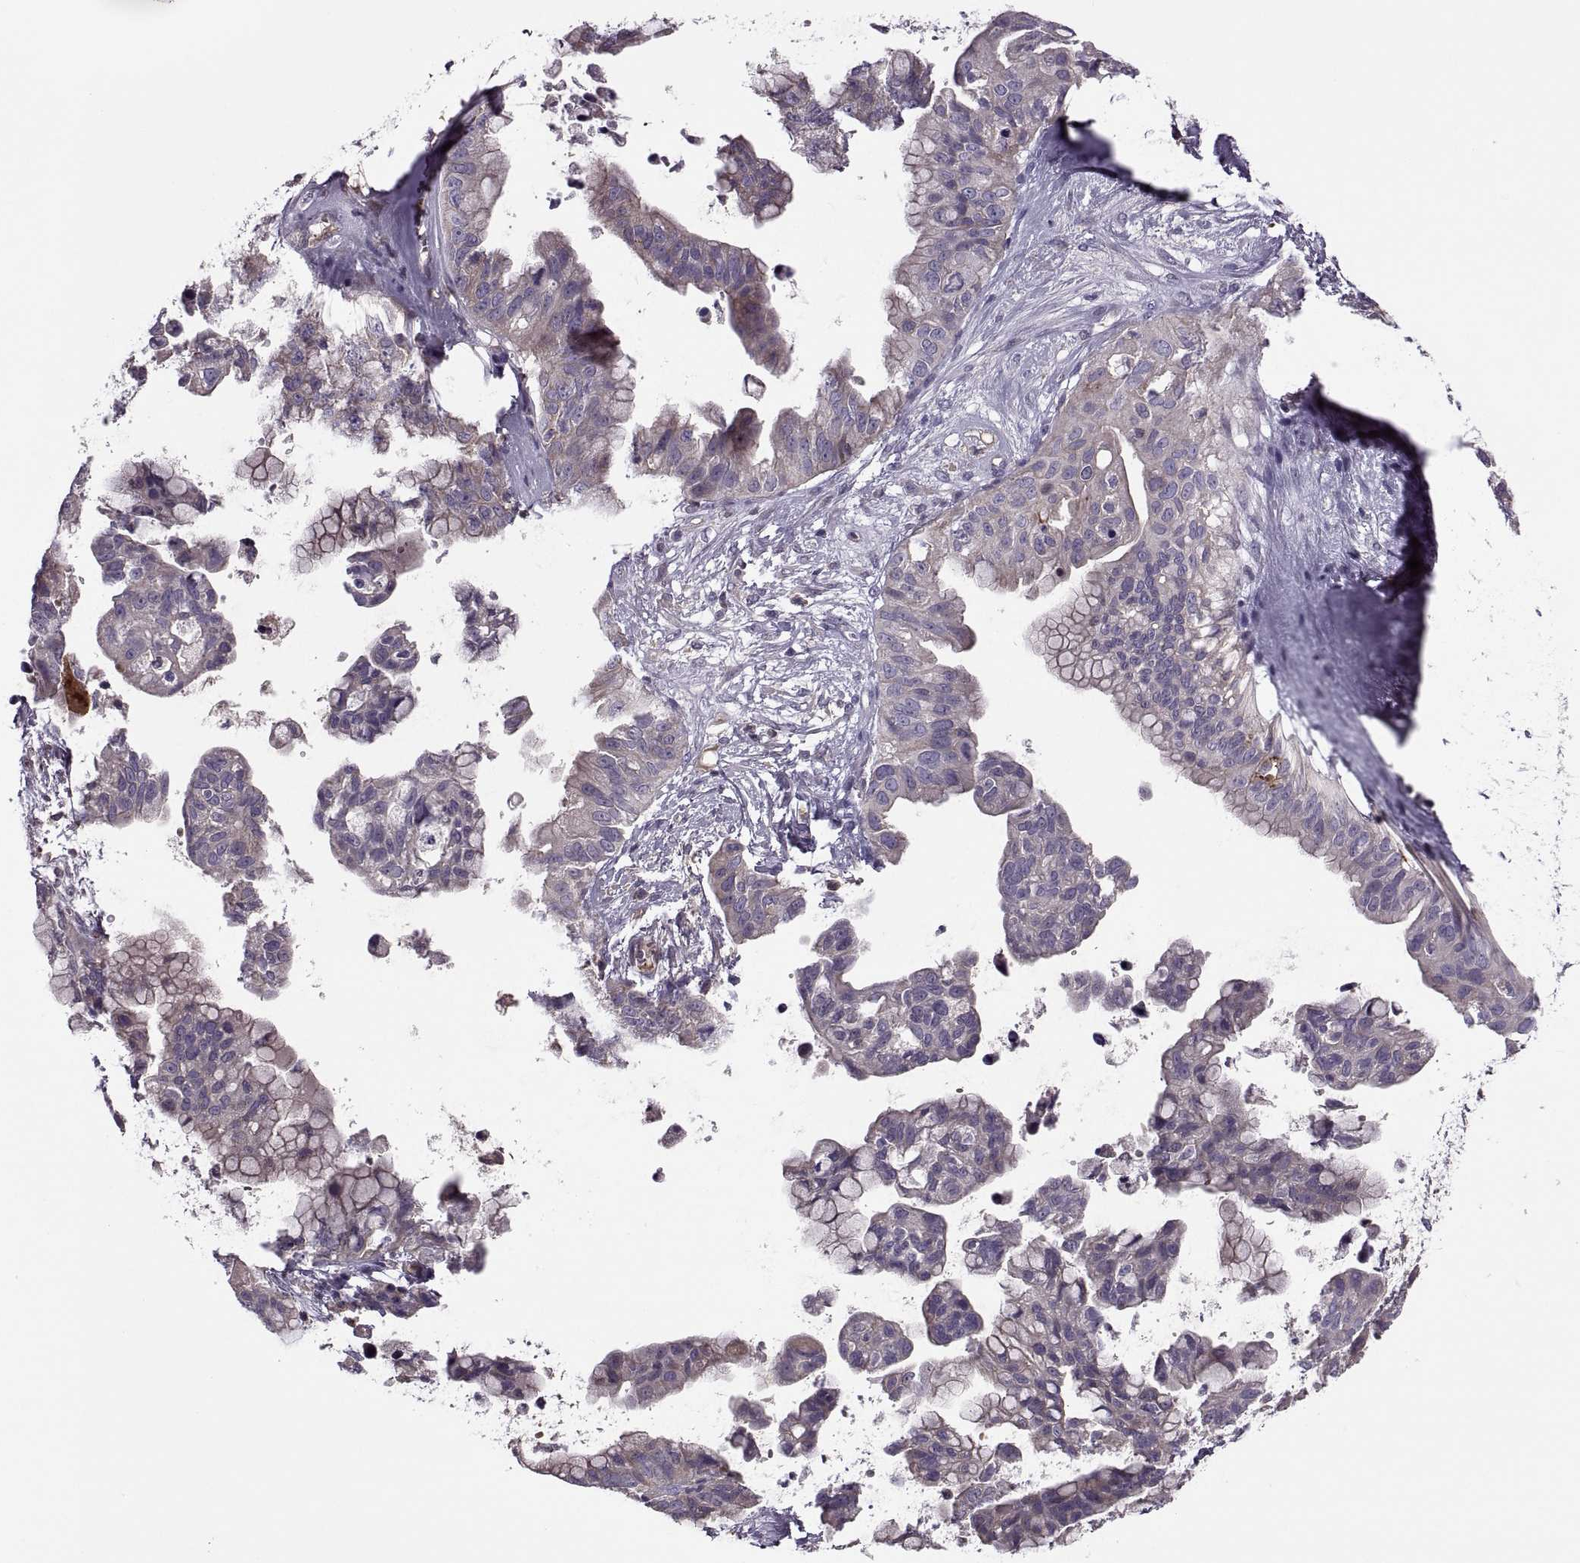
{"staining": {"intensity": "moderate", "quantity": "<25%", "location": "cytoplasmic/membranous"}, "tissue": "ovarian cancer", "cell_type": "Tumor cells", "image_type": "cancer", "snomed": [{"axis": "morphology", "description": "Cystadenocarcinoma, mucinous, NOS"}, {"axis": "topography", "description": "Ovary"}], "caption": "High-power microscopy captured an IHC histopathology image of mucinous cystadenocarcinoma (ovarian), revealing moderate cytoplasmic/membranous positivity in about <25% of tumor cells.", "gene": "SLC2A3", "patient": {"sex": "female", "age": 76}}